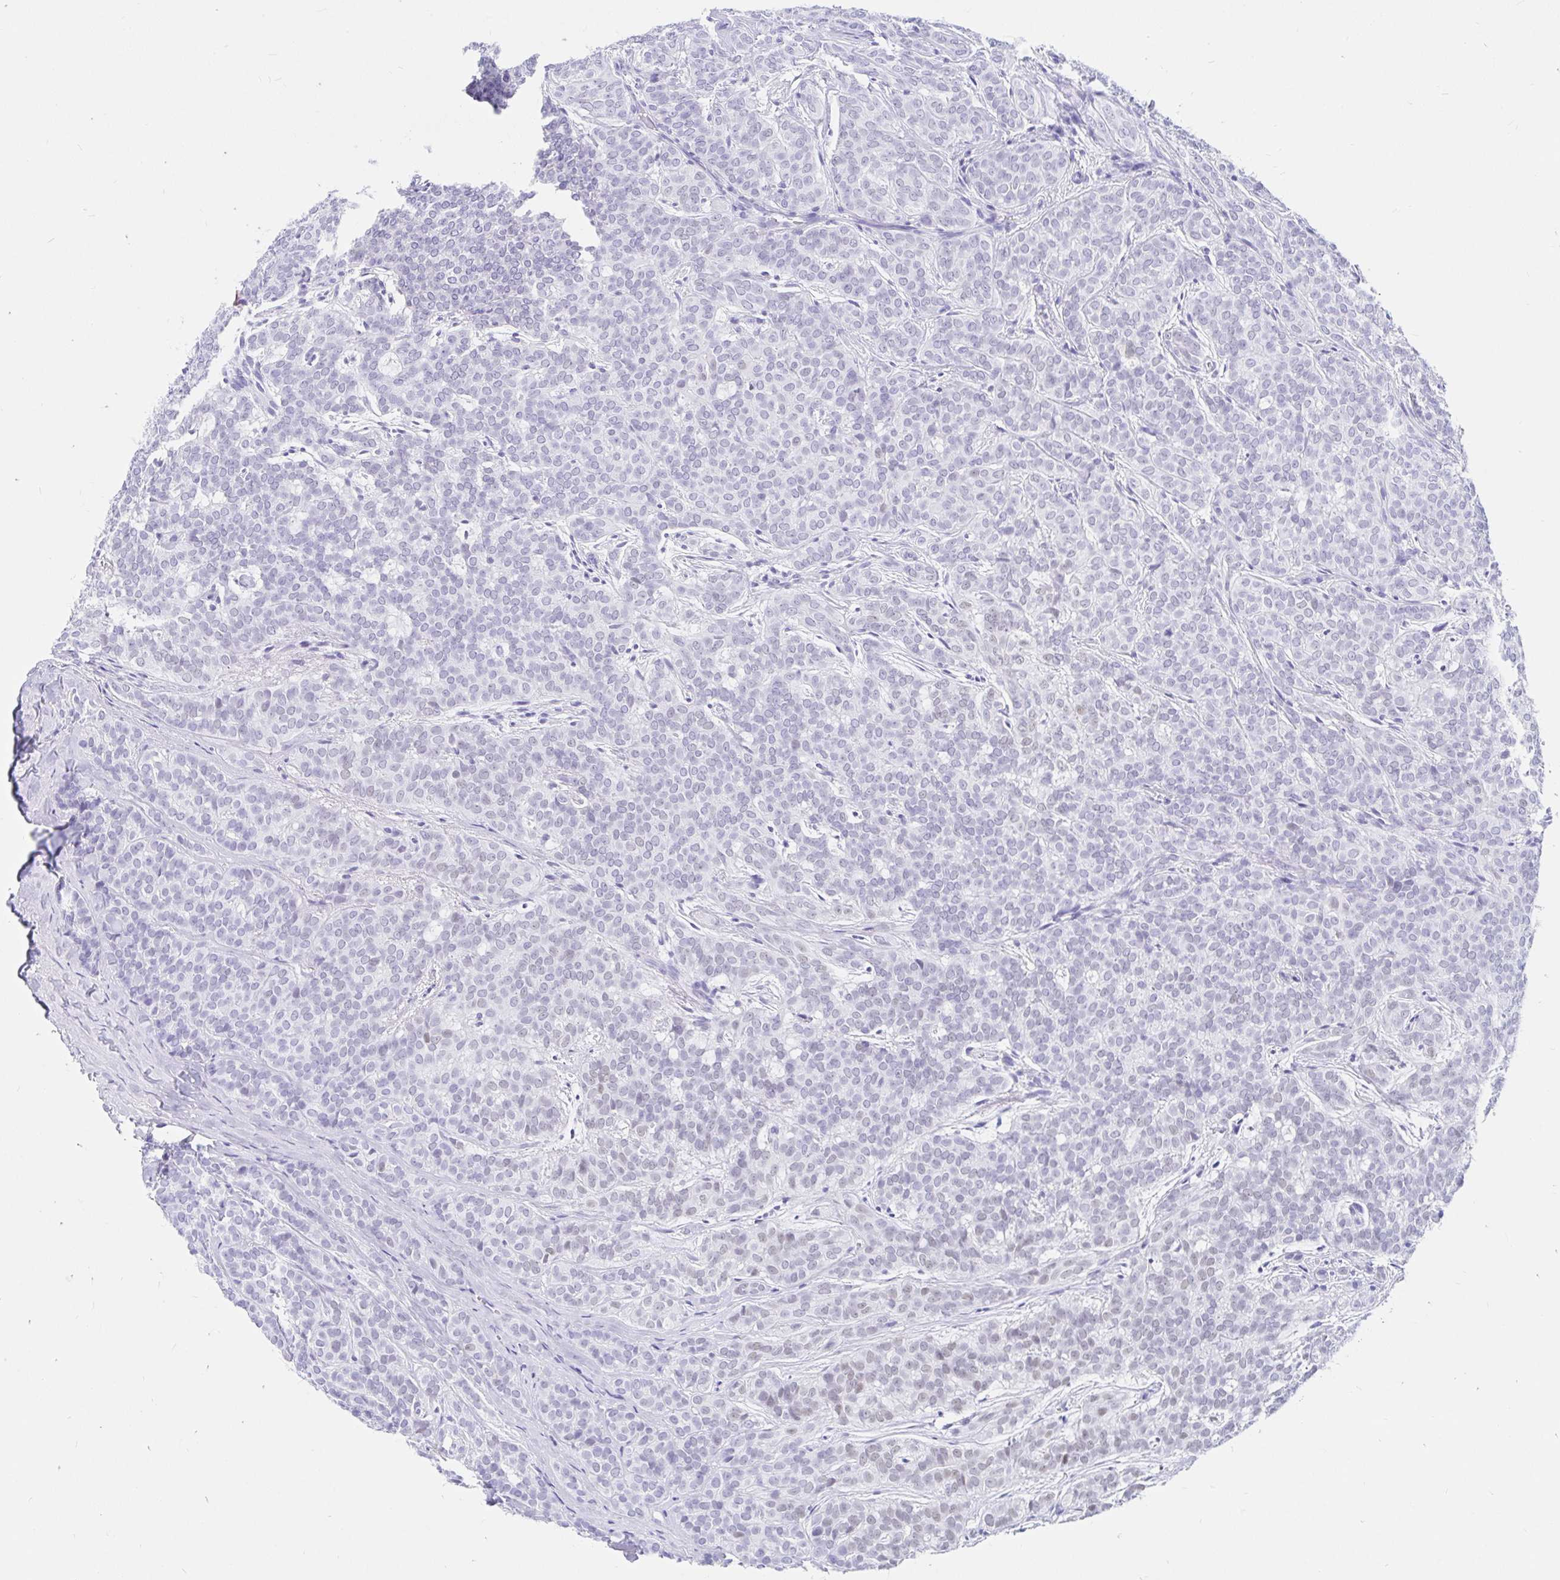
{"staining": {"intensity": "negative", "quantity": "none", "location": "none"}, "tissue": "head and neck cancer", "cell_type": "Tumor cells", "image_type": "cancer", "snomed": [{"axis": "morphology", "description": "Normal tissue, NOS"}, {"axis": "morphology", "description": "Adenocarcinoma, NOS"}, {"axis": "topography", "description": "Oral tissue"}, {"axis": "topography", "description": "Head-Neck"}], "caption": "Protein analysis of adenocarcinoma (head and neck) reveals no significant staining in tumor cells.", "gene": "OR6T1", "patient": {"sex": "female", "age": 57}}